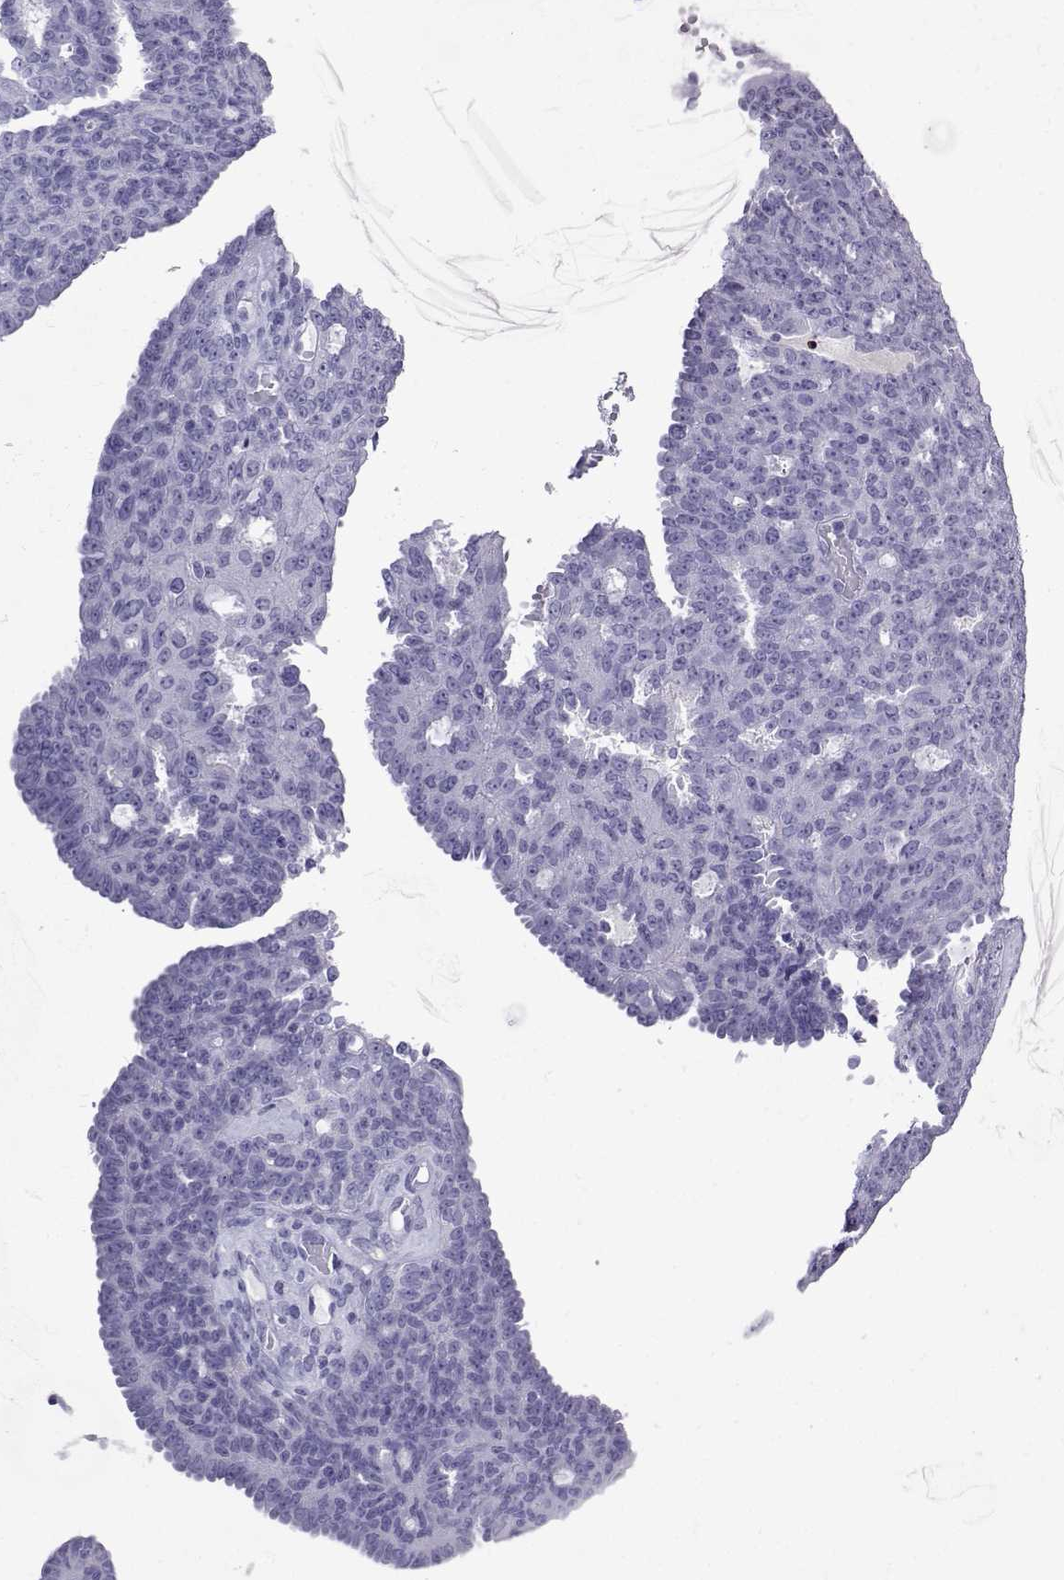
{"staining": {"intensity": "negative", "quantity": "none", "location": "none"}, "tissue": "ovarian cancer", "cell_type": "Tumor cells", "image_type": "cancer", "snomed": [{"axis": "morphology", "description": "Cystadenocarcinoma, serous, NOS"}, {"axis": "topography", "description": "Ovary"}], "caption": "Histopathology image shows no significant protein expression in tumor cells of serous cystadenocarcinoma (ovarian).", "gene": "SLC18A2", "patient": {"sex": "female", "age": 71}}